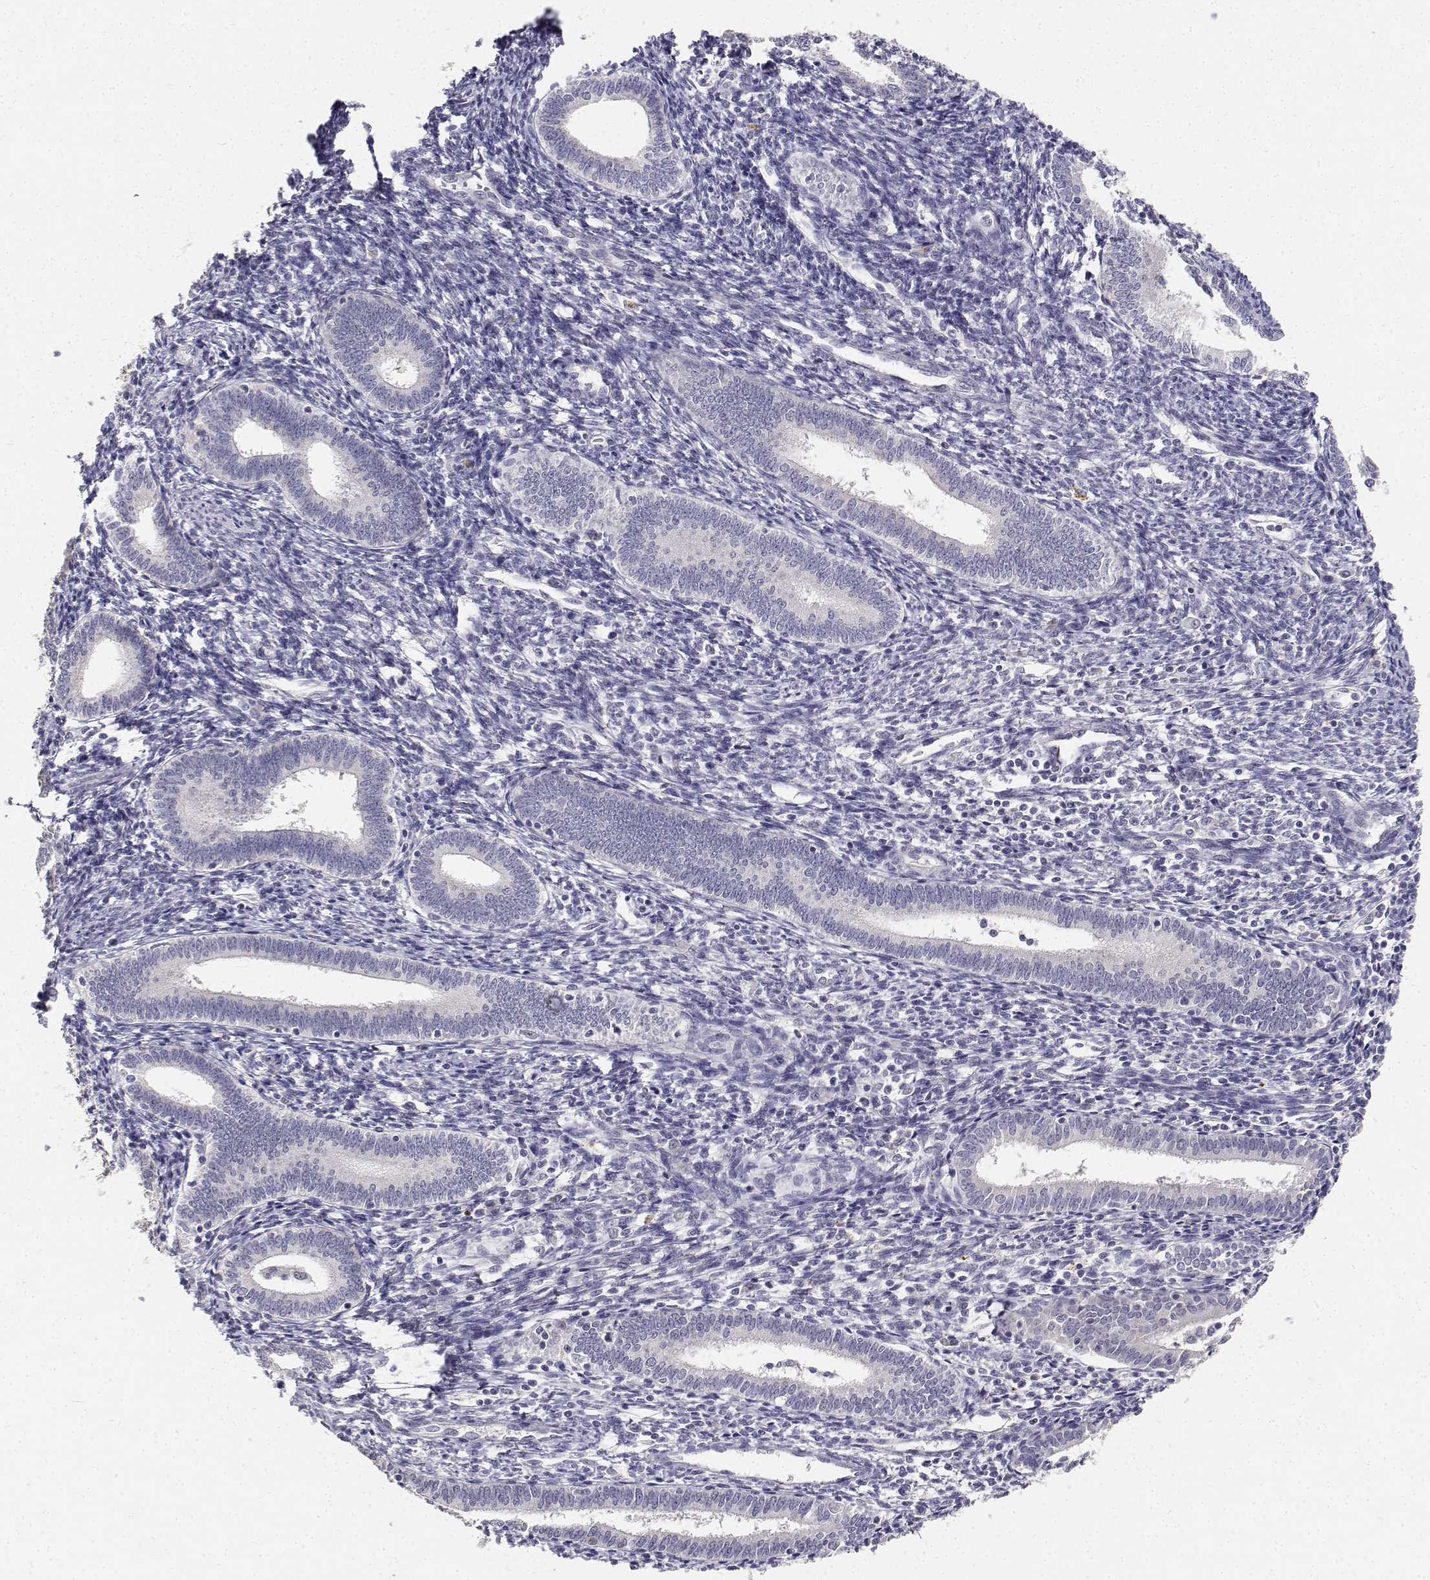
{"staining": {"intensity": "negative", "quantity": "none", "location": "none"}, "tissue": "endometrium", "cell_type": "Cells in endometrial stroma", "image_type": "normal", "snomed": [{"axis": "morphology", "description": "Normal tissue, NOS"}, {"axis": "topography", "description": "Endometrium"}], "caption": "The histopathology image demonstrates no significant staining in cells in endometrial stroma of endometrium. Brightfield microscopy of IHC stained with DAB (3,3'-diaminobenzidine) (brown) and hematoxylin (blue), captured at high magnification.", "gene": "PAEP", "patient": {"sex": "female", "age": 41}}